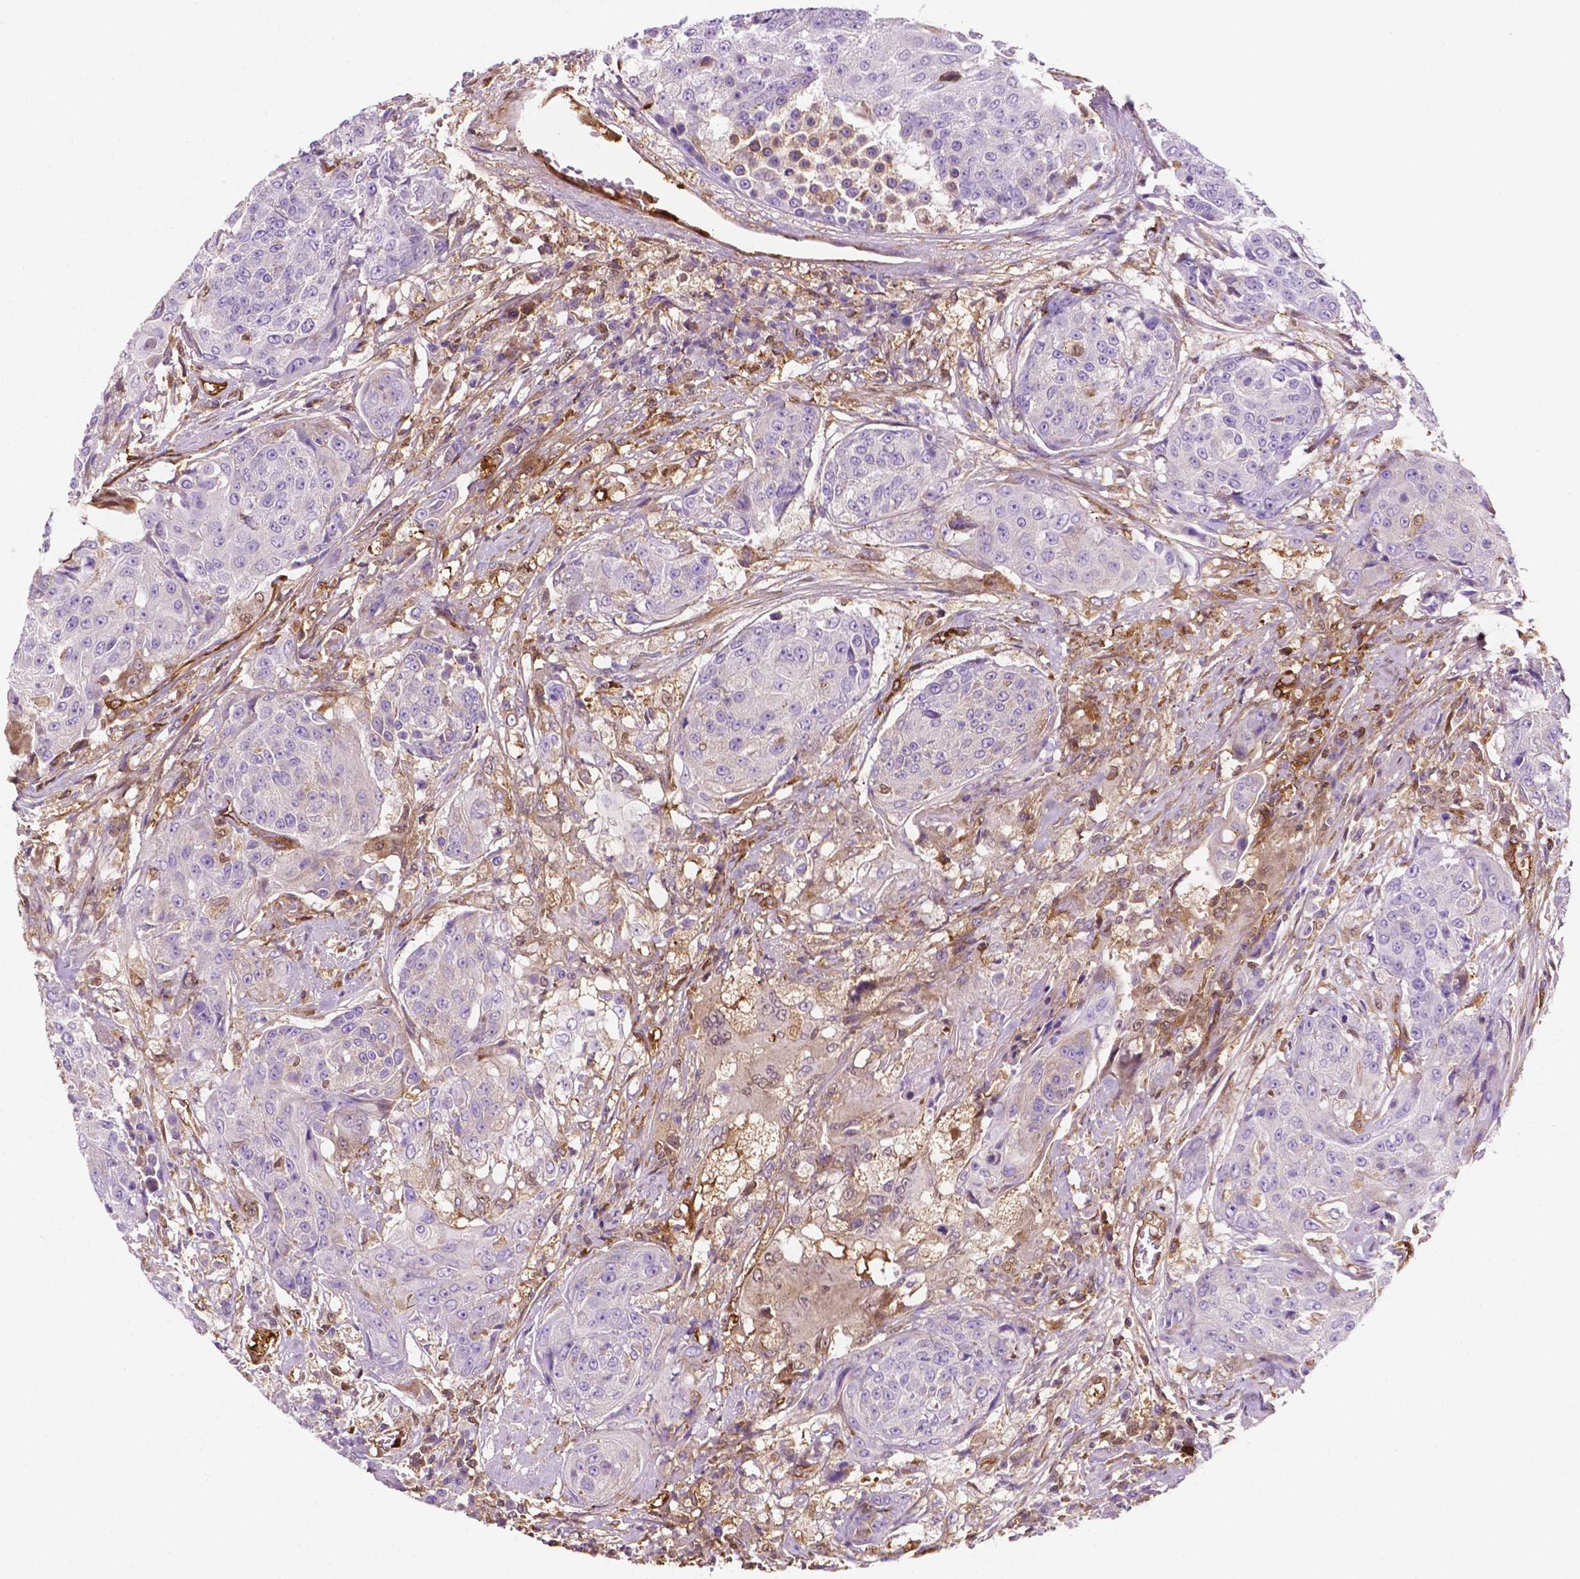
{"staining": {"intensity": "negative", "quantity": "none", "location": "none"}, "tissue": "urothelial cancer", "cell_type": "Tumor cells", "image_type": "cancer", "snomed": [{"axis": "morphology", "description": "Urothelial carcinoma, High grade"}, {"axis": "topography", "description": "Urinary bladder"}], "caption": "Micrograph shows no protein expression in tumor cells of urothelial cancer tissue.", "gene": "DCN", "patient": {"sex": "female", "age": 63}}